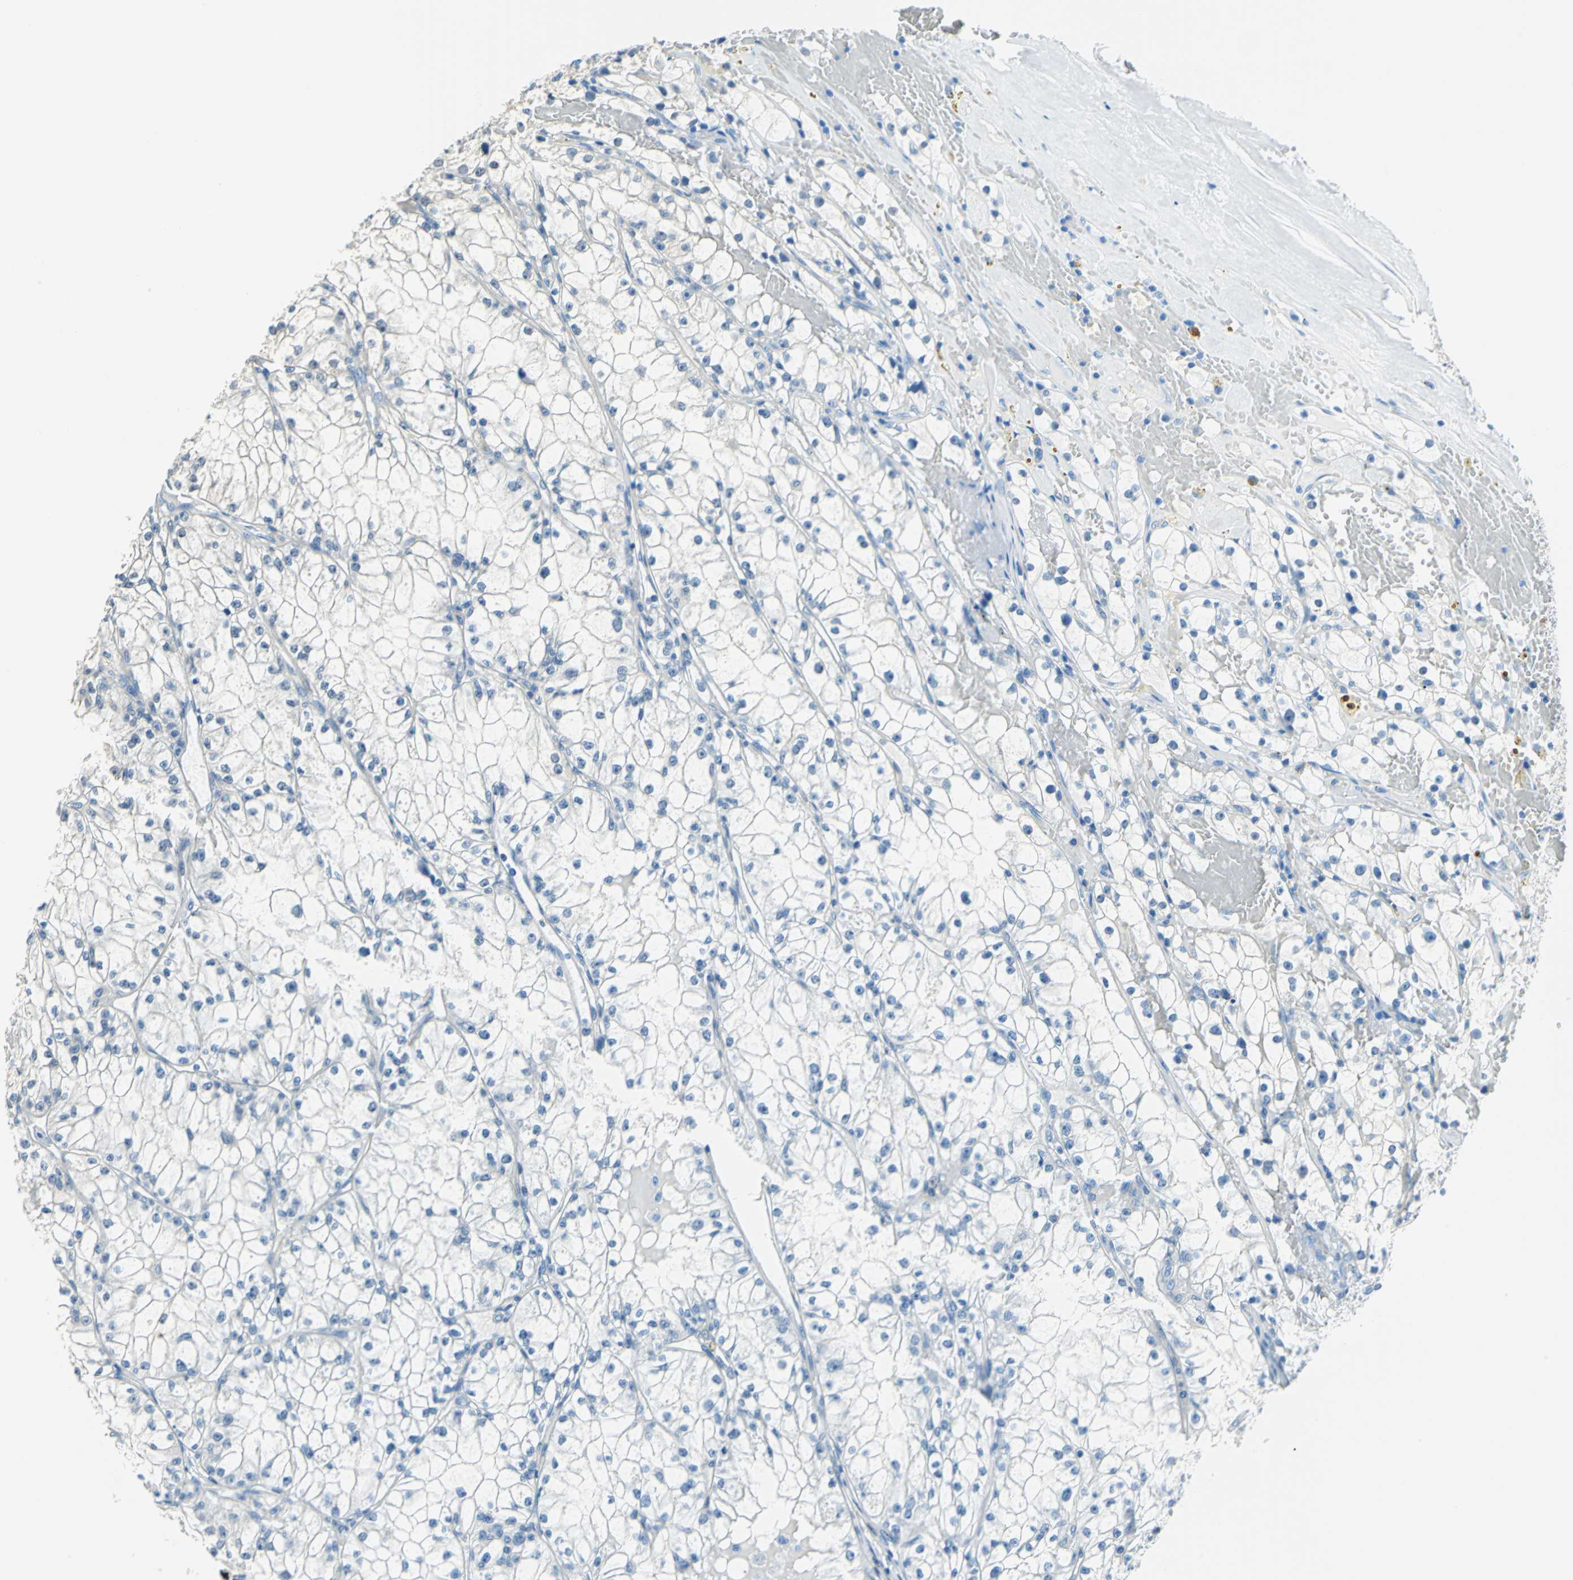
{"staining": {"intensity": "negative", "quantity": "none", "location": "none"}, "tissue": "renal cancer", "cell_type": "Tumor cells", "image_type": "cancer", "snomed": [{"axis": "morphology", "description": "Adenocarcinoma, NOS"}, {"axis": "topography", "description": "Kidney"}], "caption": "The IHC histopathology image has no significant expression in tumor cells of renal cancer (adenocarcinoma) tissue. (IHC, brightfield microscopy, high magnification).", "gene": "FKBP4", "patient": {"sex": "male", "age": 56}}